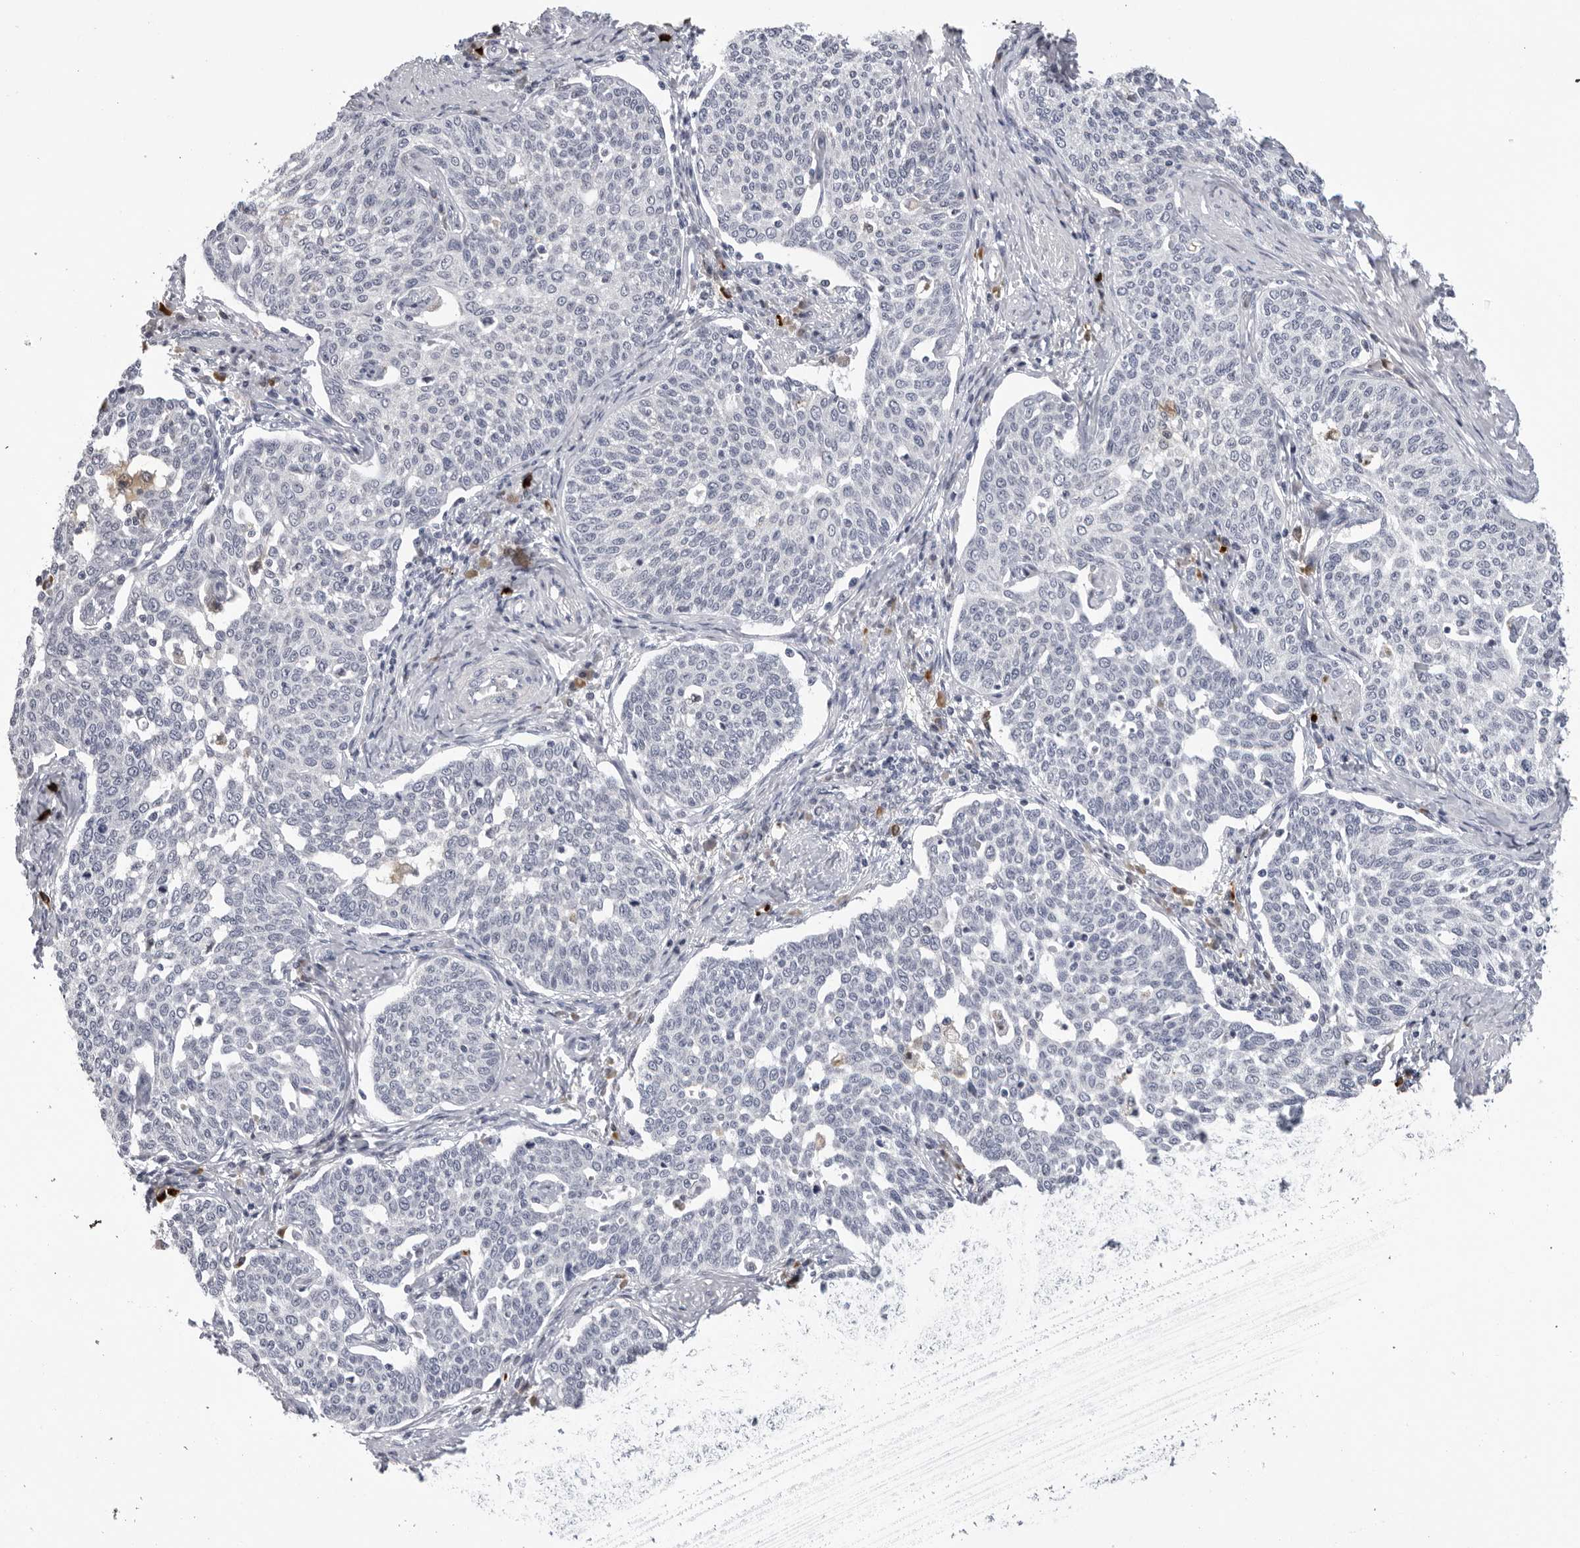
{"staining": {"intensity": "negative", "quantity": "none", "location": "none"}, "tissue": "cervical cancer", "cell_type": "Tumor cells", "image_type": "cancer", "snomed": [{"axis": "morphology", "description": "Squamous cell carcinoma, NOS"}, {"axis": "topography", "description": "Cervix"}], "caption": "Immunohistochemistry of cervical squamous cell carcinoma displays no expression in tumor cells.", "gene": "ZNF502", "patient": {"sex": "female", "age": 34}}